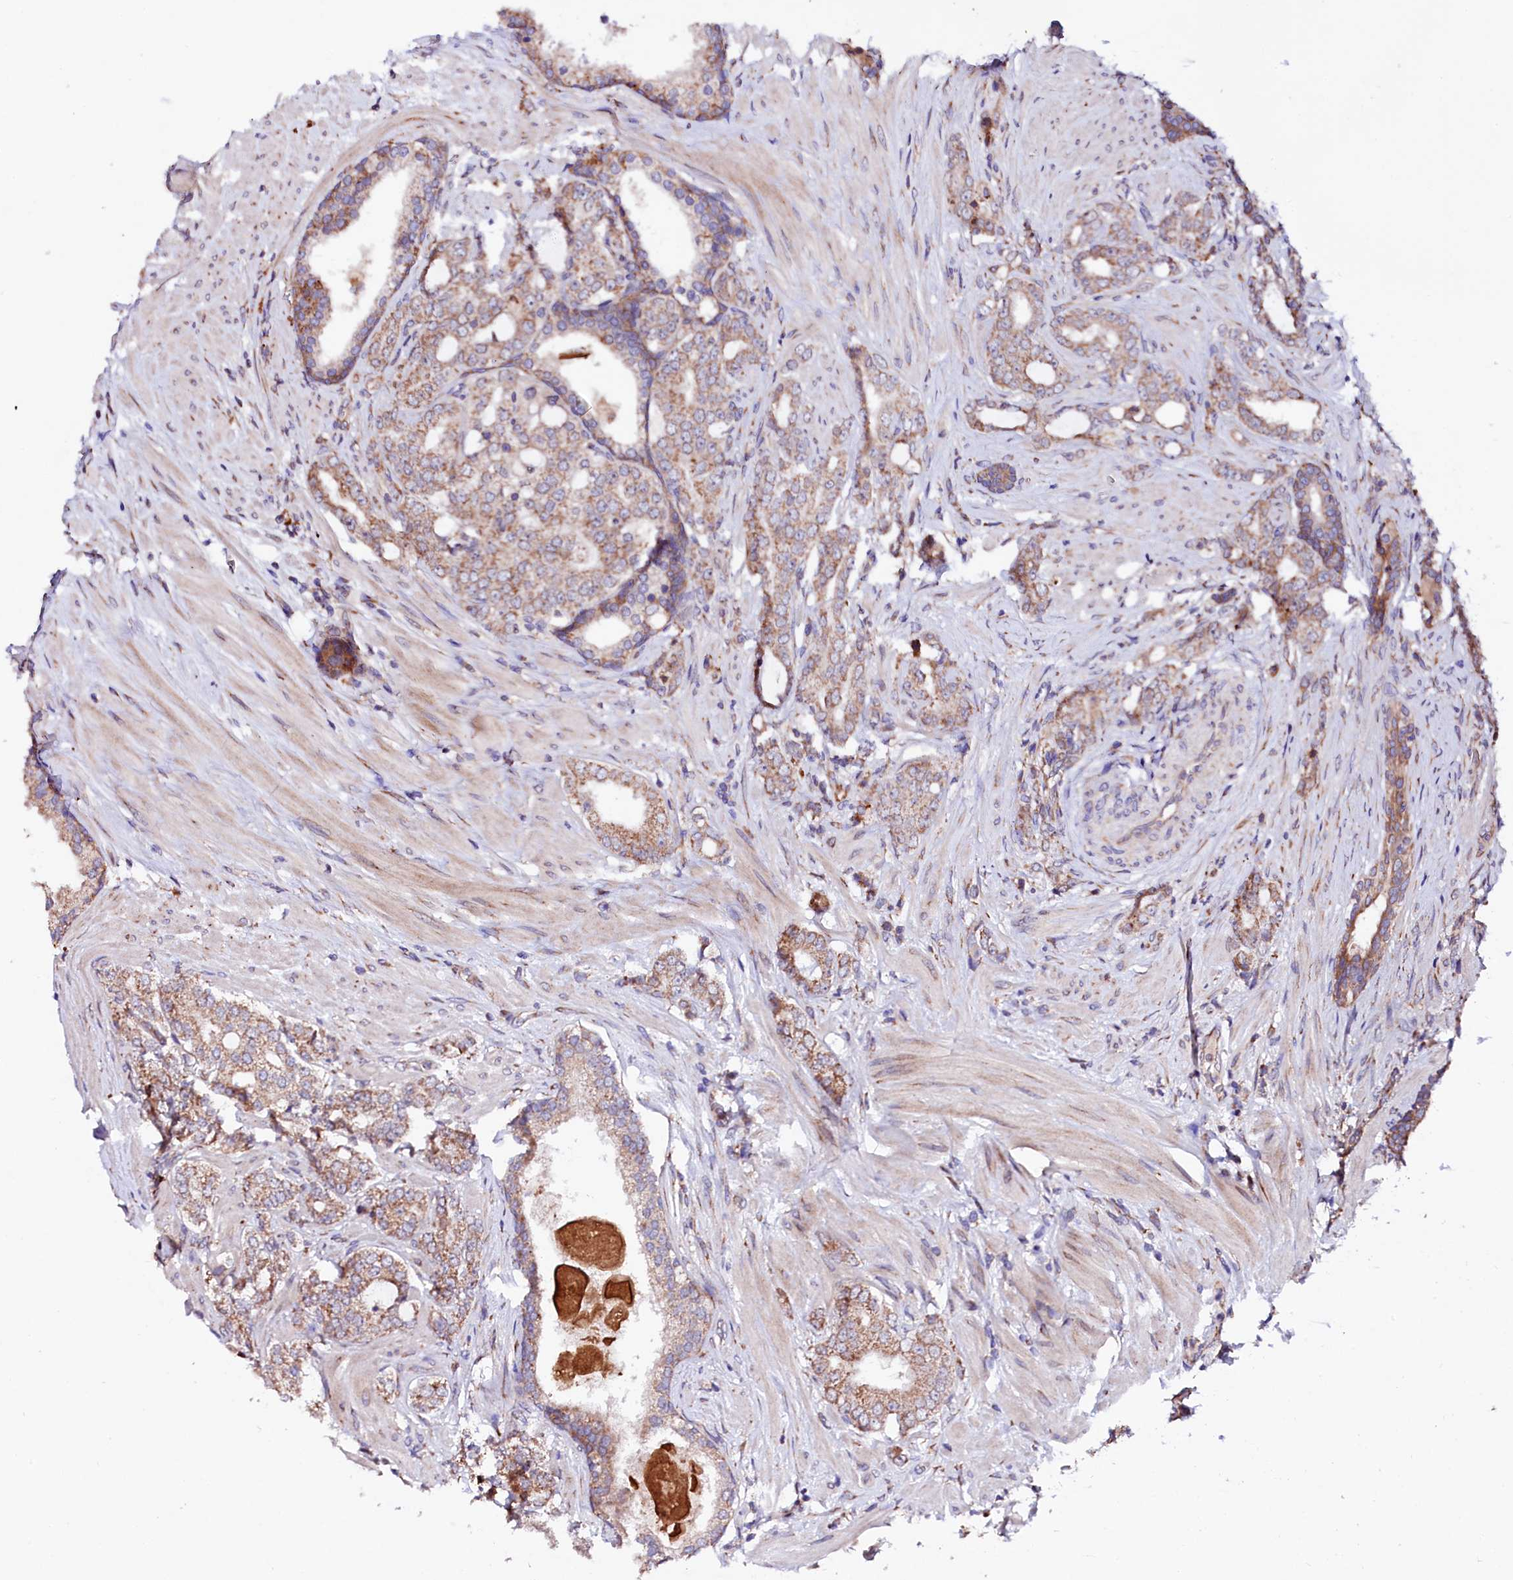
{"staining": {"intensity": "weak", "quantity": ">75%", "location": "cytoplasmic/membranous"}, "tissue": "prostate cancer", "cell_type": "Tumor cells", "image_type": "cancer", "snomed": [{"axis": "morphology", "description": "Adenocarcinoma, High grade"}, {"axis": "topography", "description": "Prostate"}], "caption": "About >75% of tumor cells in human prostate cancer (high-grade adenocarcinoma) reveal weak cytoplasmic/membranous protein expression as visualized by brown immunohistochemical staining.", "gene": "UBE3C", "patient": {"sex": "male", "age": 64}}